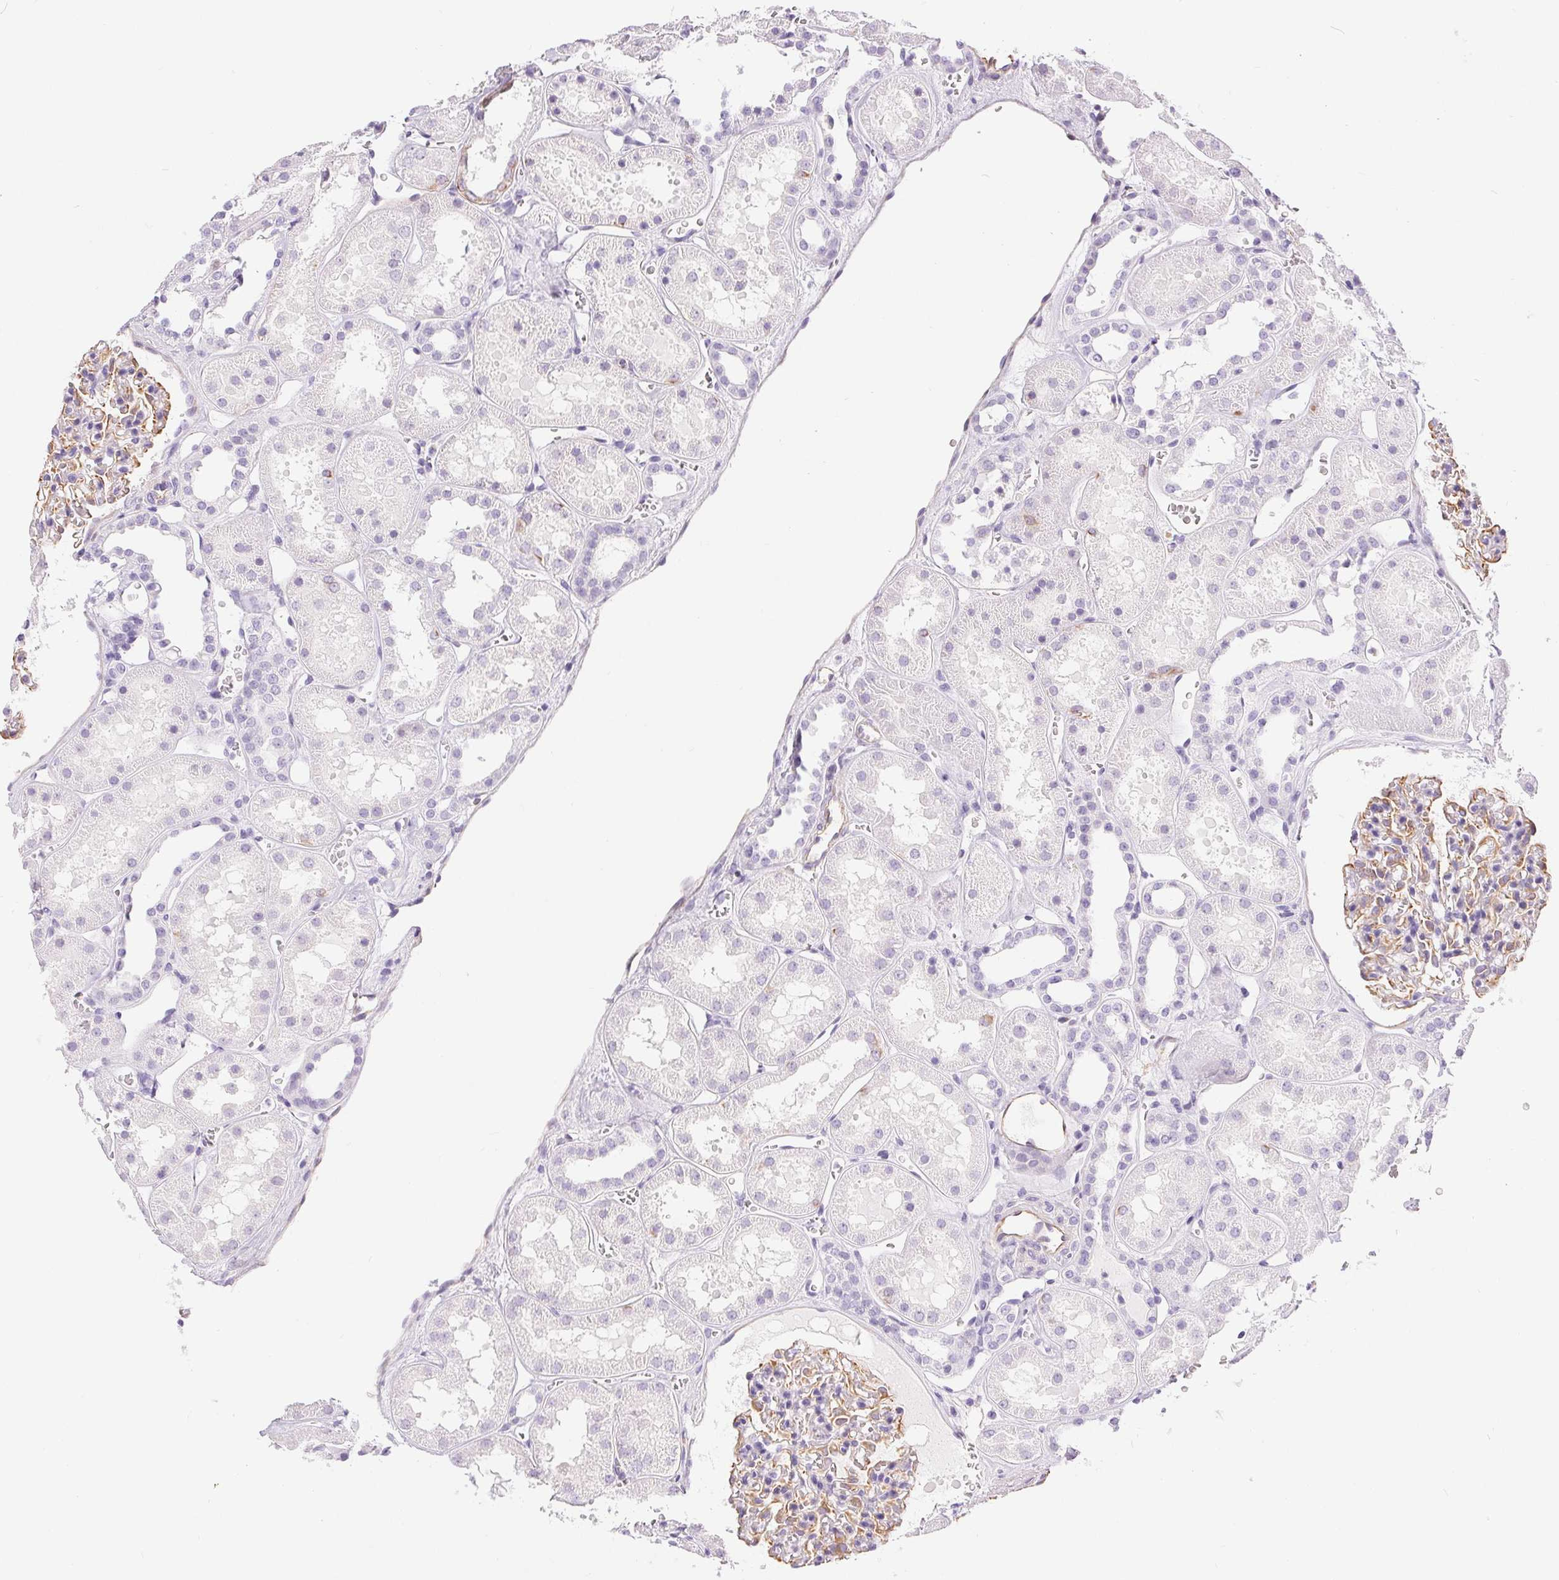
{"staining": {"intensity": "negative", "quantity": "none", "location": "none"}, "tissue": "kidney", "cell_type": "Cells in glomeruli", "image_type": "normal", "snomed": [{"axis": "morphology", "description": "Normal tissue, NOS"}, {"axis": "topography", "description": "Kidney"}], "caption": "Kidney was stained to show a protein in brown. There is no significant expression in cells in glomeruli. (DAB (3,3'-diaminobenzidine) IHC with hematoxylin counter stain).", "gene": "GFAP", "patient": {"sex": "female", "age": 41}}